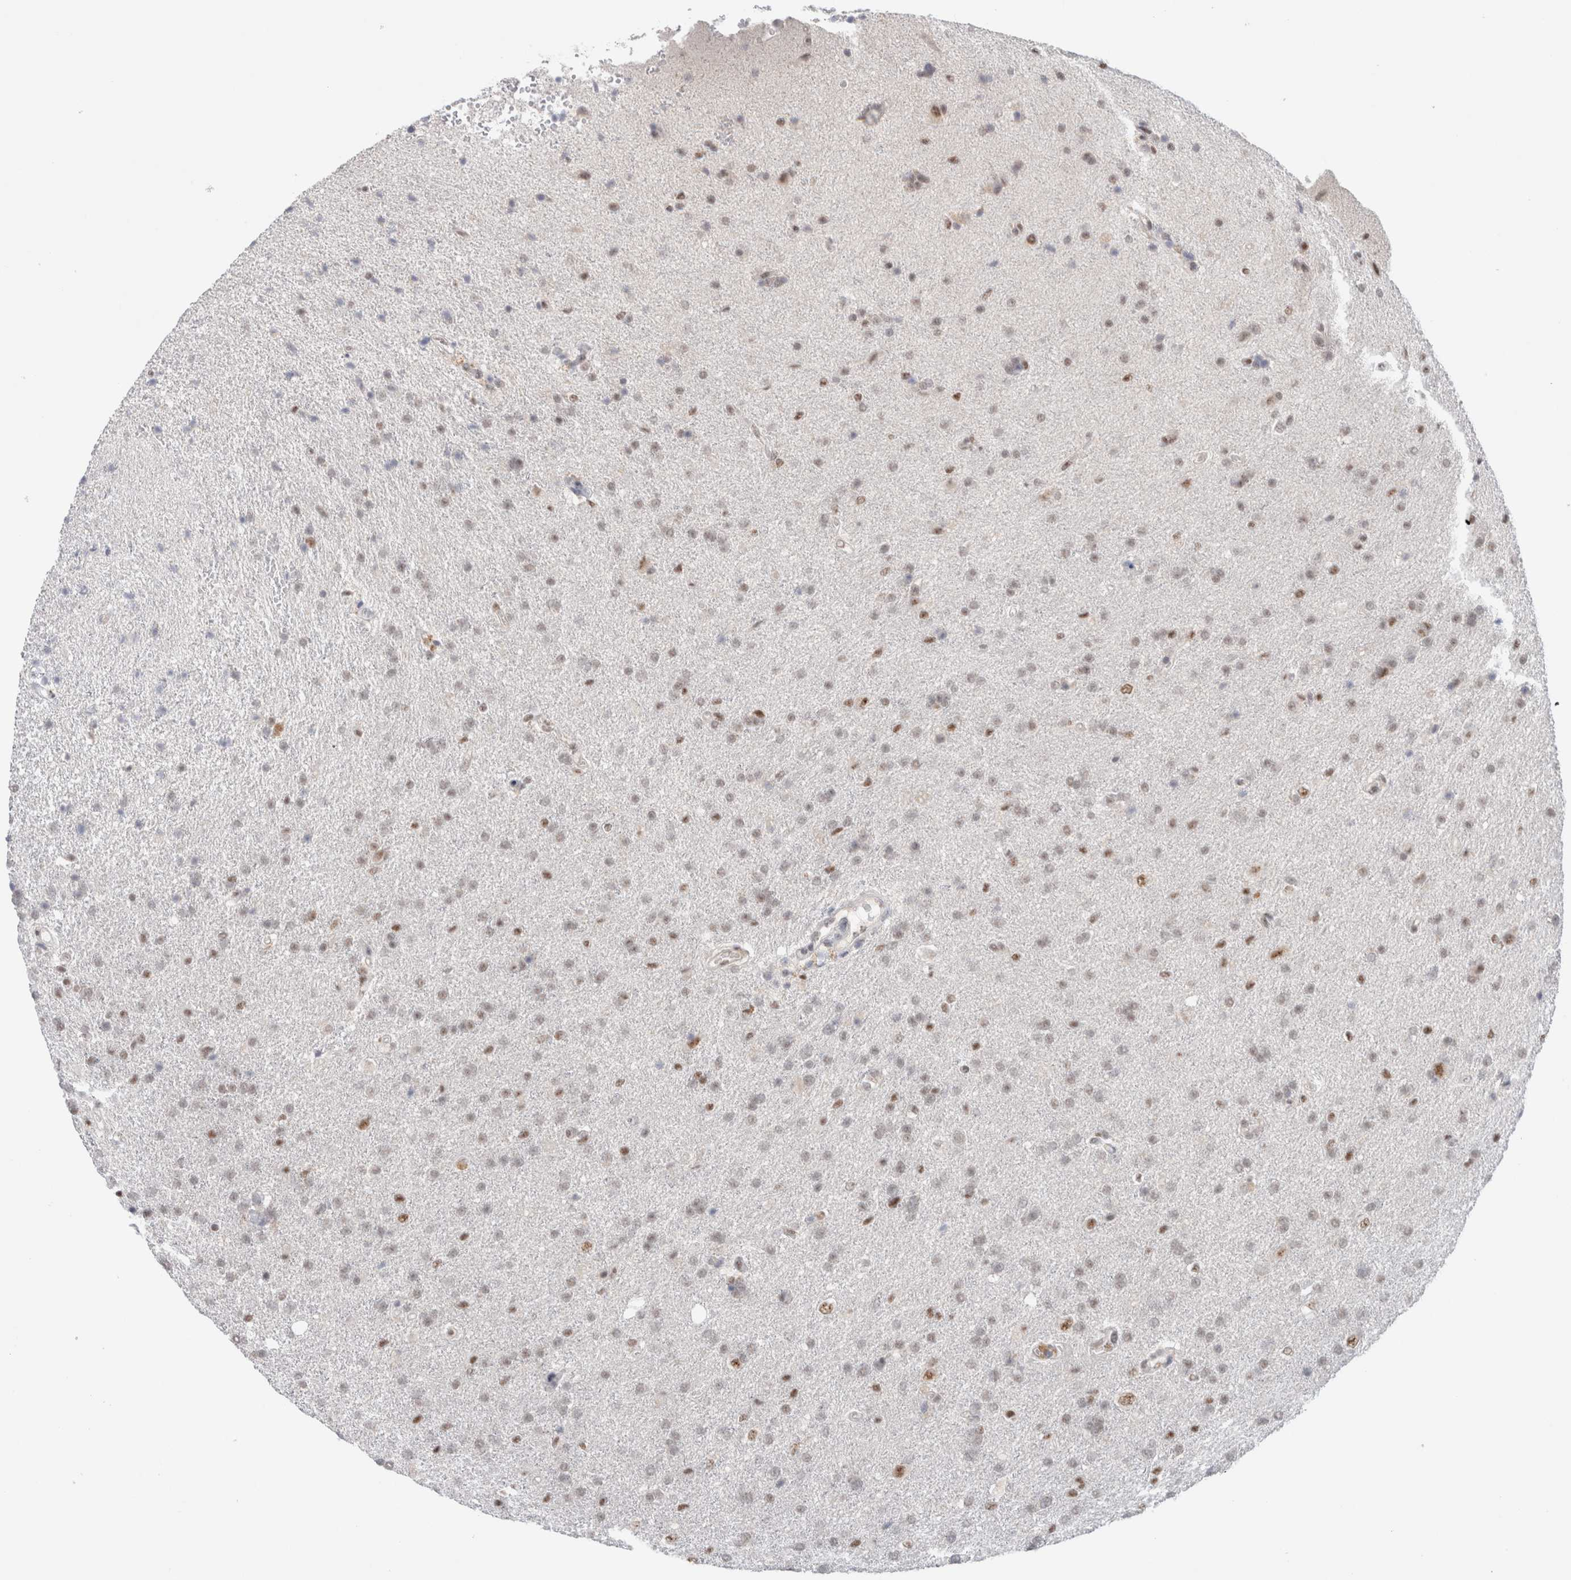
{"staining": {"intensity": "moderate", "quantity": "<25%", "location": "nuclear"}, "tissue": "glioma", "cell_type": "Tumor cells", "image_type": "cancer", "snomed": [{"axis": "morphology", "description": "Glioma, malignant, High grade"}, {"axis": "topography", "description": "Brain"}], "caption": "IHC (DAB (3,3'-diaminobenzidine)) staining of malignant glioma (high-grade) exhibits moderate nuclear protein positivity in approximately <25% of tumor cells. (DAB IHC with brightfield microscopy, high magnification).", "gene": "TRMT12", "patient": {"sex": "male", "age": 72}}